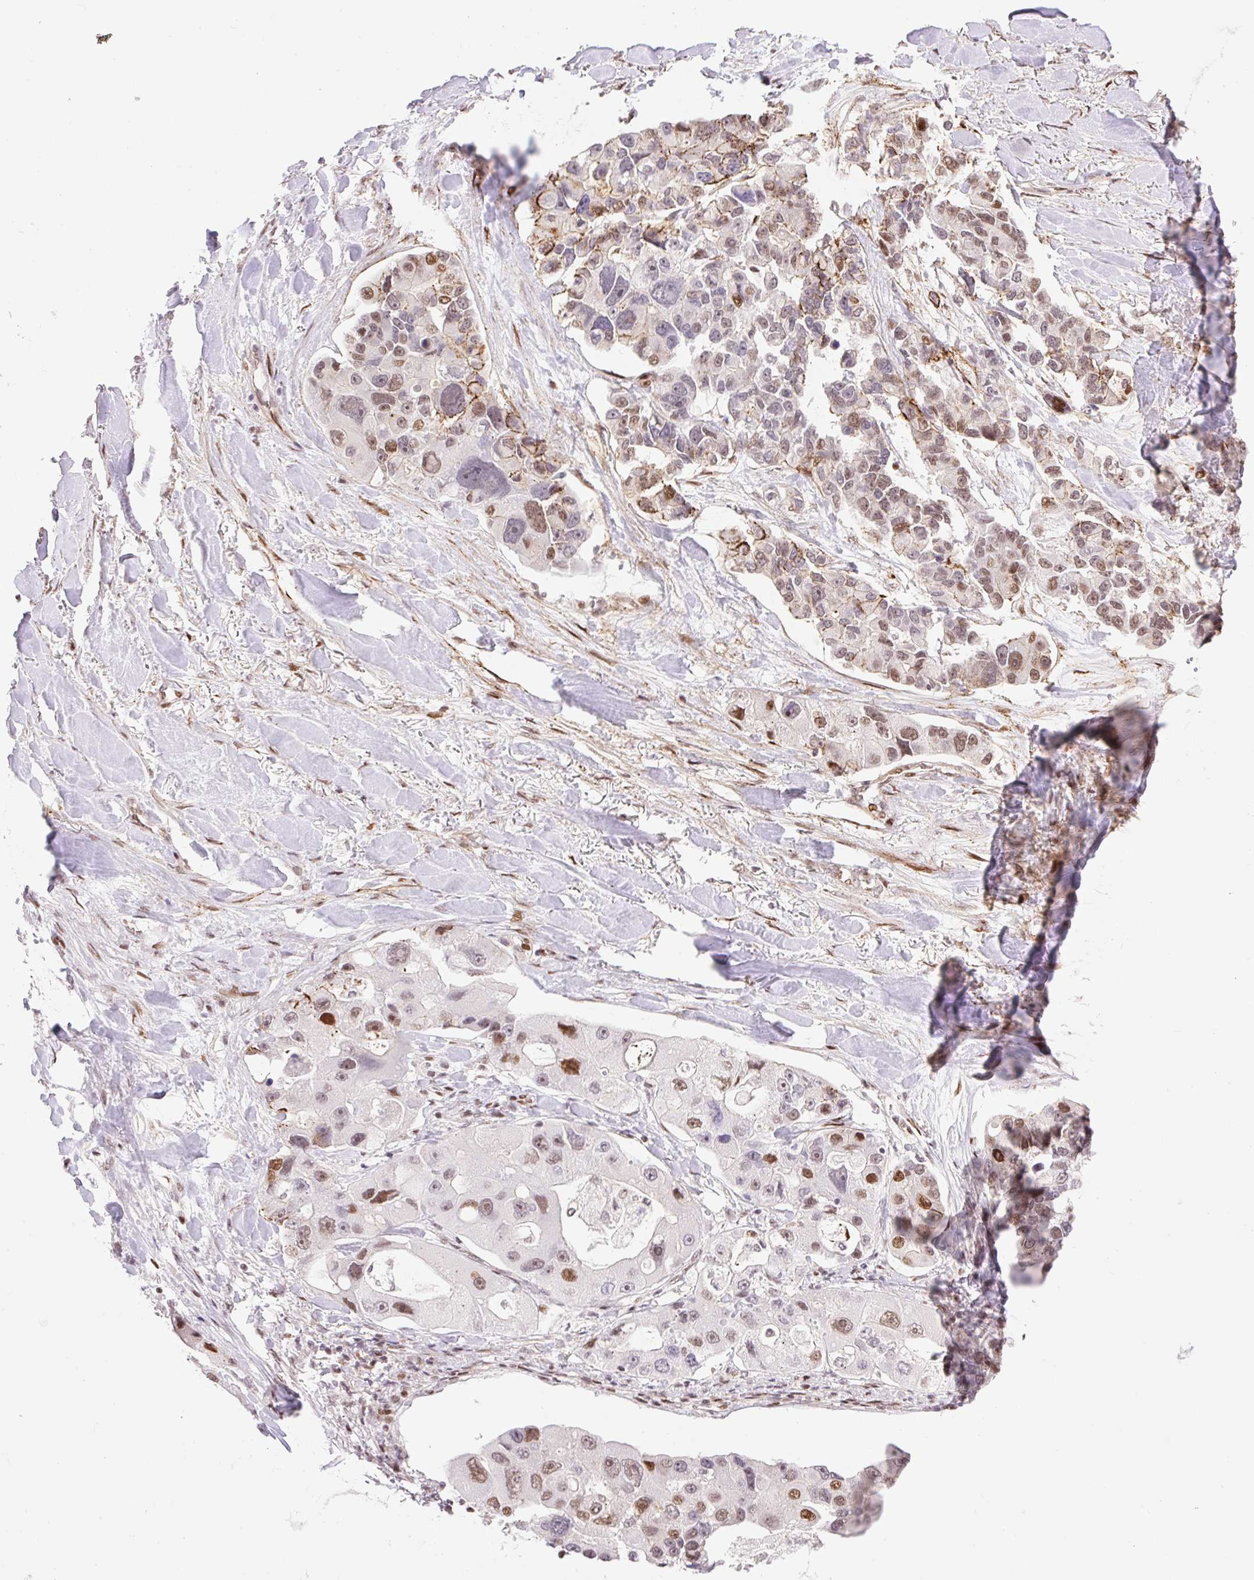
{"staining": {"intensity": "moderate", "quantity": "25%-75%", "location": "nuclear"}, "tissue": "lung cancer", "cell_type": "Tumor cells", "image_type": "cancer", "snomed": [{"axis": "morphology", "description": "Adenocarcinoma, NOS"}, {"axis": "topography", "description": "Lung"}], "caption": "Protein expression analysis of human adenocarcinoma (lung) reveals moderate nuclear positivity in approximately 25%-75% of tumor cells.", "gene": "RIPPLY3", "patient": {"sex": "female", "age": 54}}